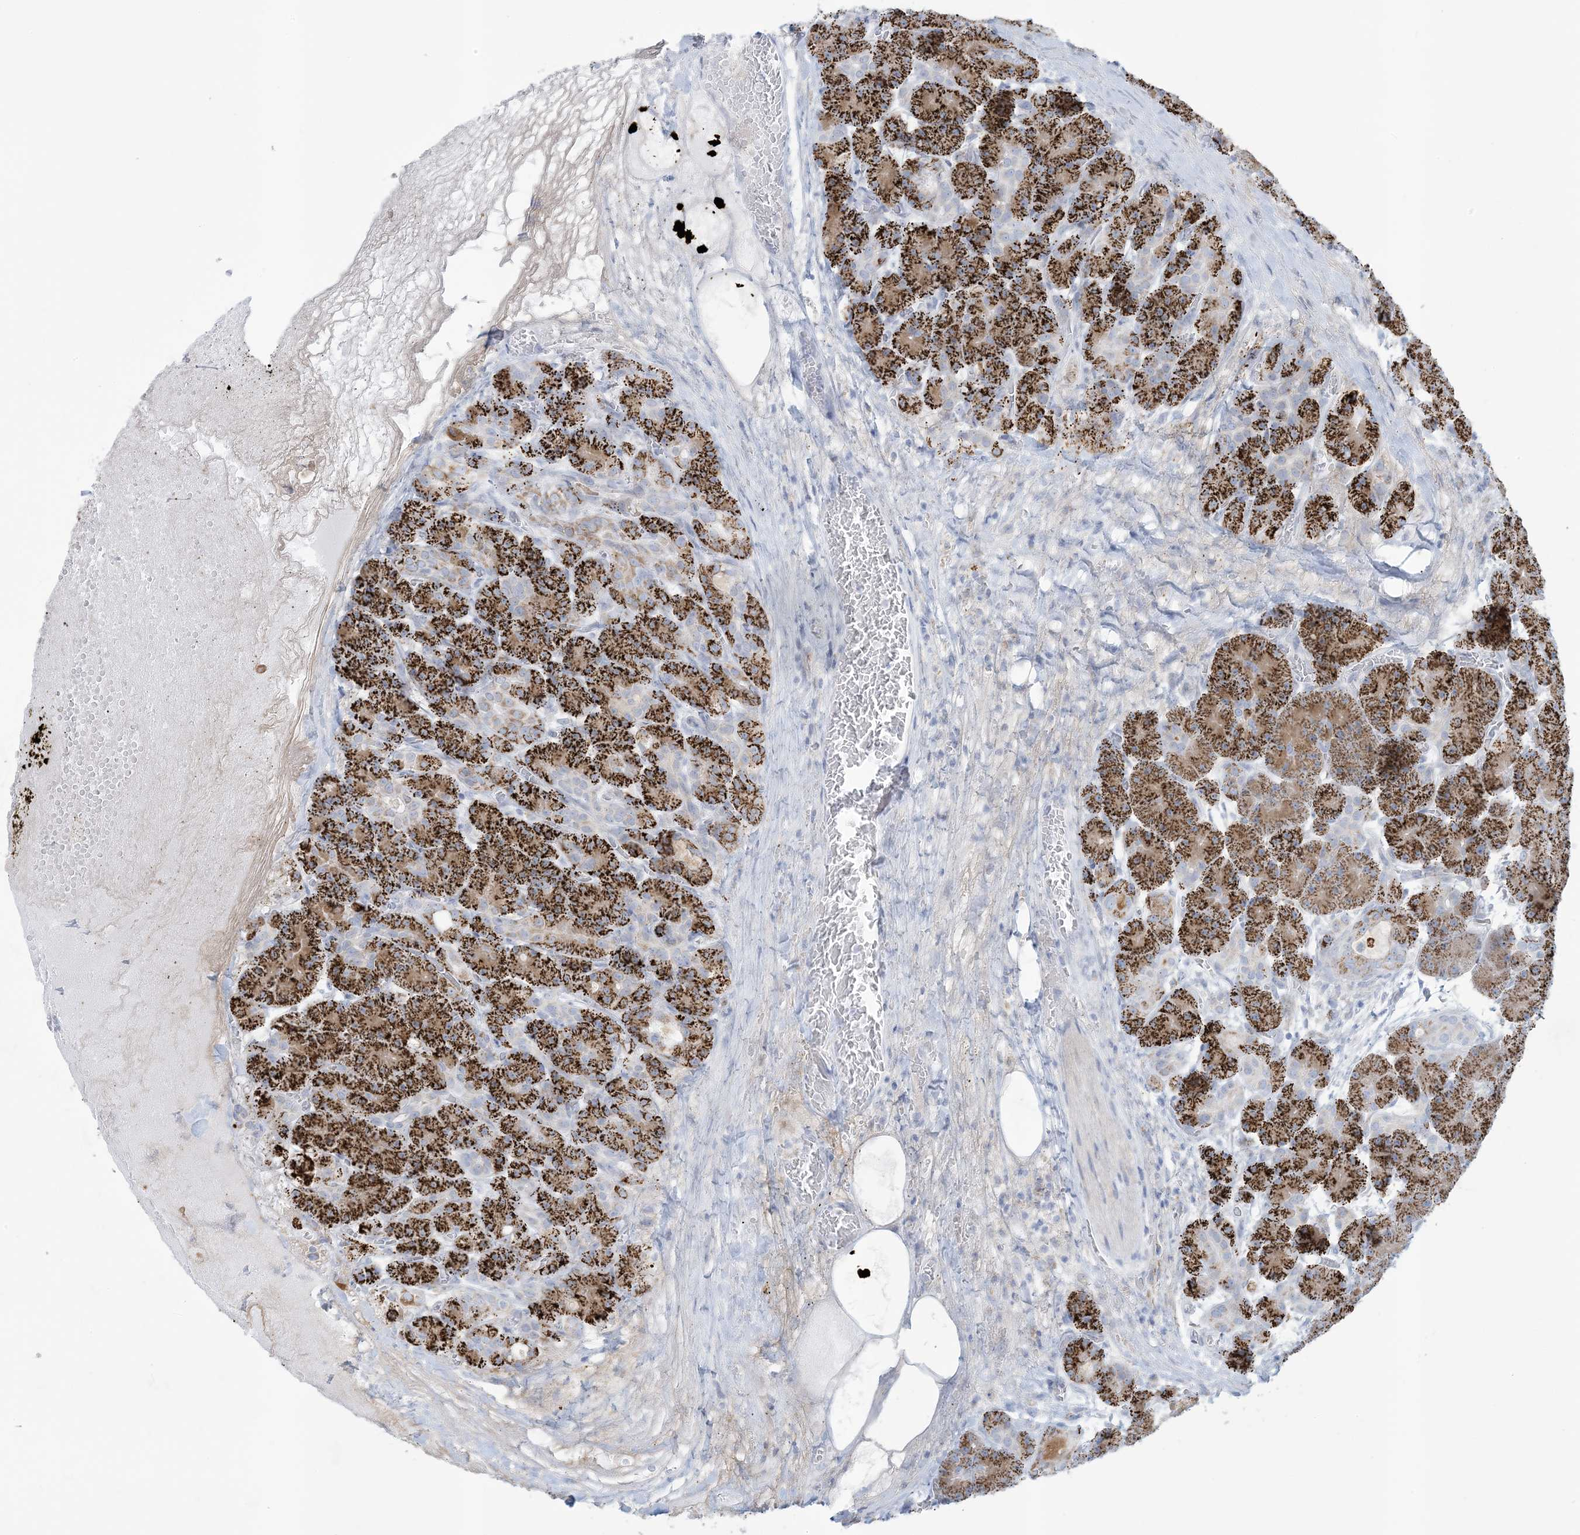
{"staining": {"intensity": "strong", "quantity": ">75%", "location": "cytoplasmic/membranous"}, "tissue": "pancreas", "cell_type": "Exocrine glandular cells", "image_type": "normal", "snomed": [{"axis": "morphology", "description": "Normal tissue, NOS"}, {"axis": "topography", "description": "Pancreas"}], "caption": "Immunohistochemical staining of benign pancreas shows high levels of strong cytoplasmic/membranous positivity in approximately >75% of exocrine glandular cells. The protein of interest is shown in brown color, while the nuclei are stained blue.", "gene": "ZDHHC4", "patient": {"sex": "male", "age": 63}}